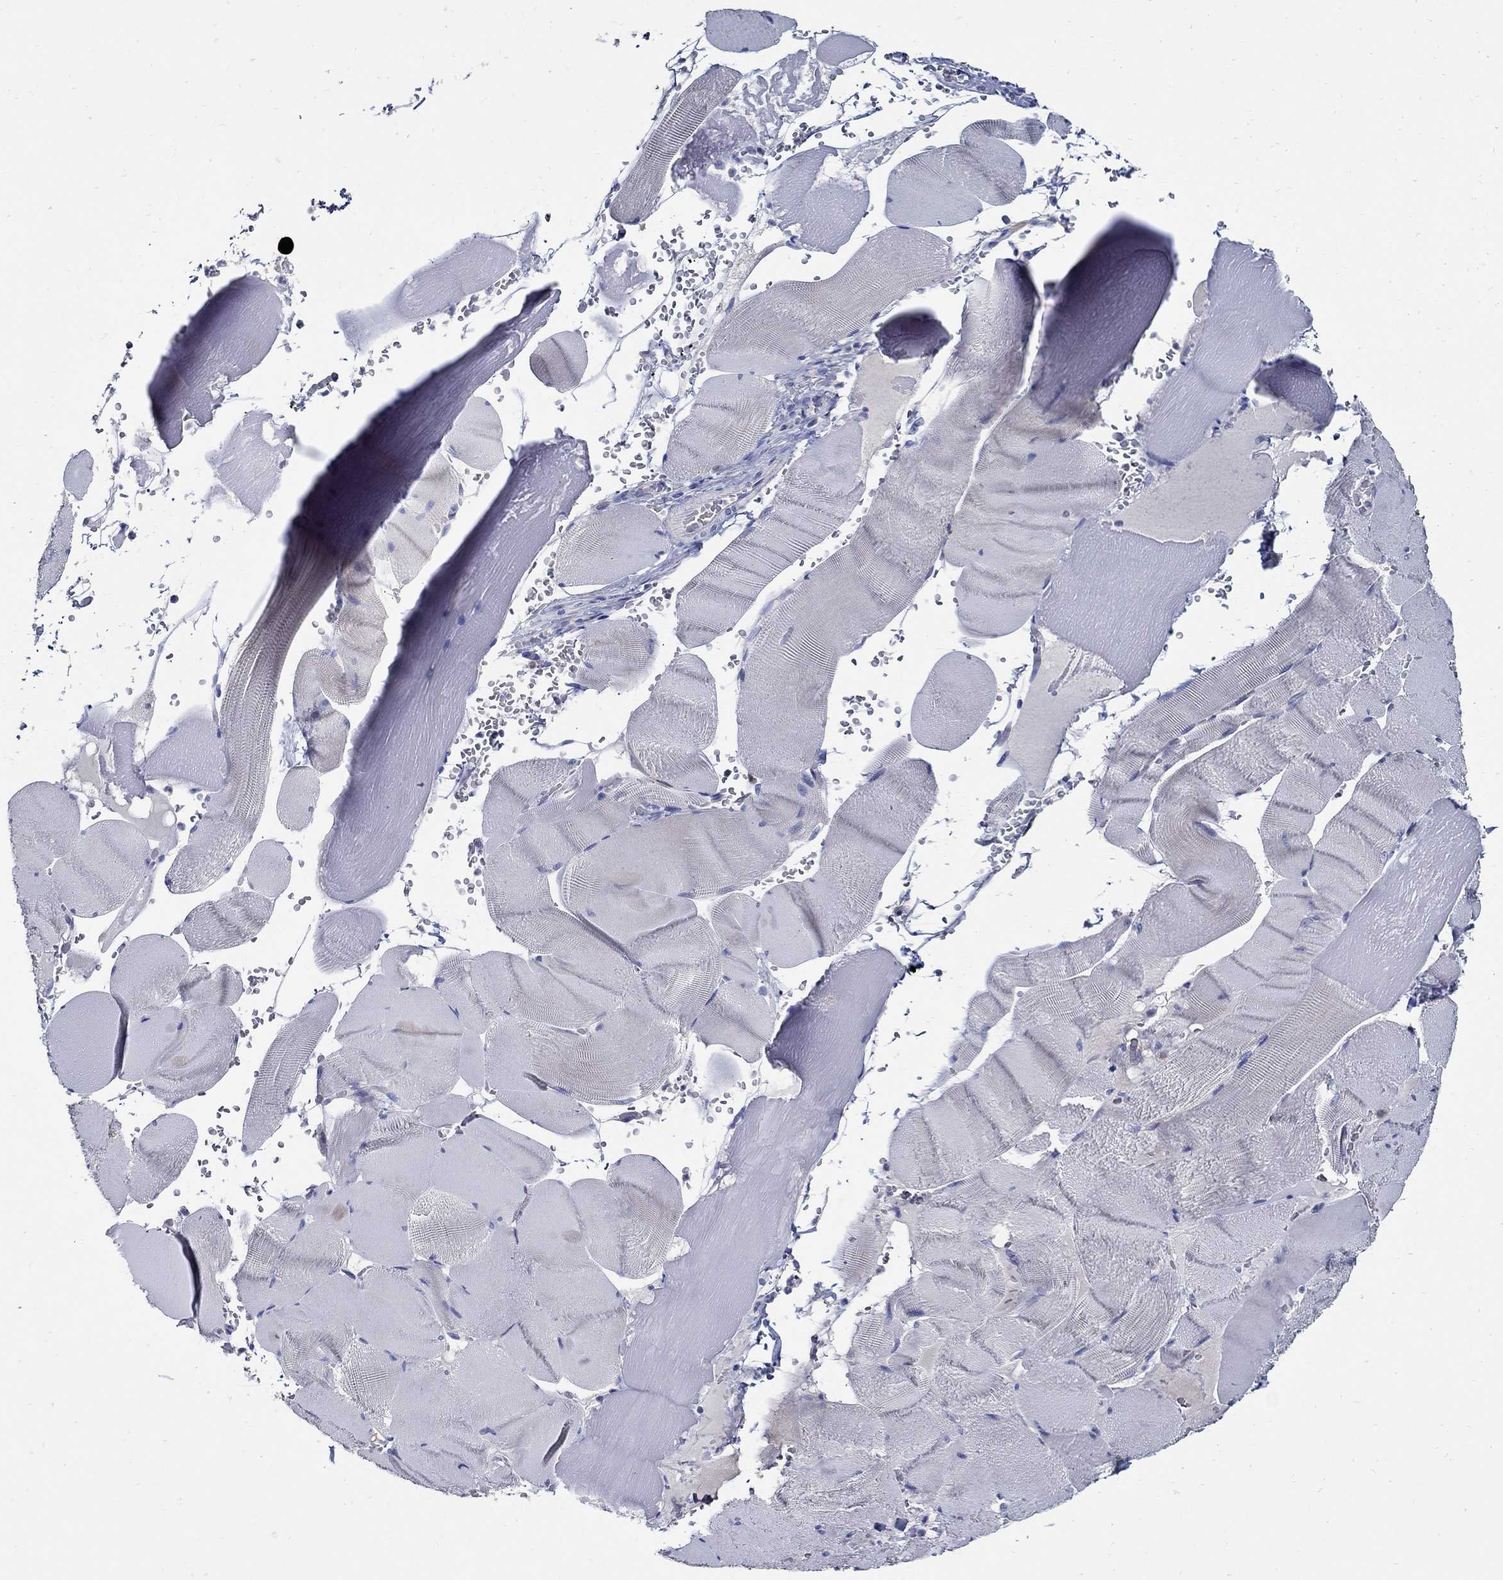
{"staining": {"intensity": "negative", "quantity": "none", "location": "none"}, "tissue": "skeletal muscle", "cell_type": "Myocytes", "image_type": "normal", "snomed": [{"axis": "morphology", "description": "Normal tissue, NOS"}, {"axis": "topography", "description": "Skeletal muscle"}], "caption": "A high-resolution histopathology image shows immunohistochemistry staining of unremarkable skeletal muscle, which displays no significant expression in myocytes.", "gene": "PRX", "patient": {"sex": "male", "age": 56}}